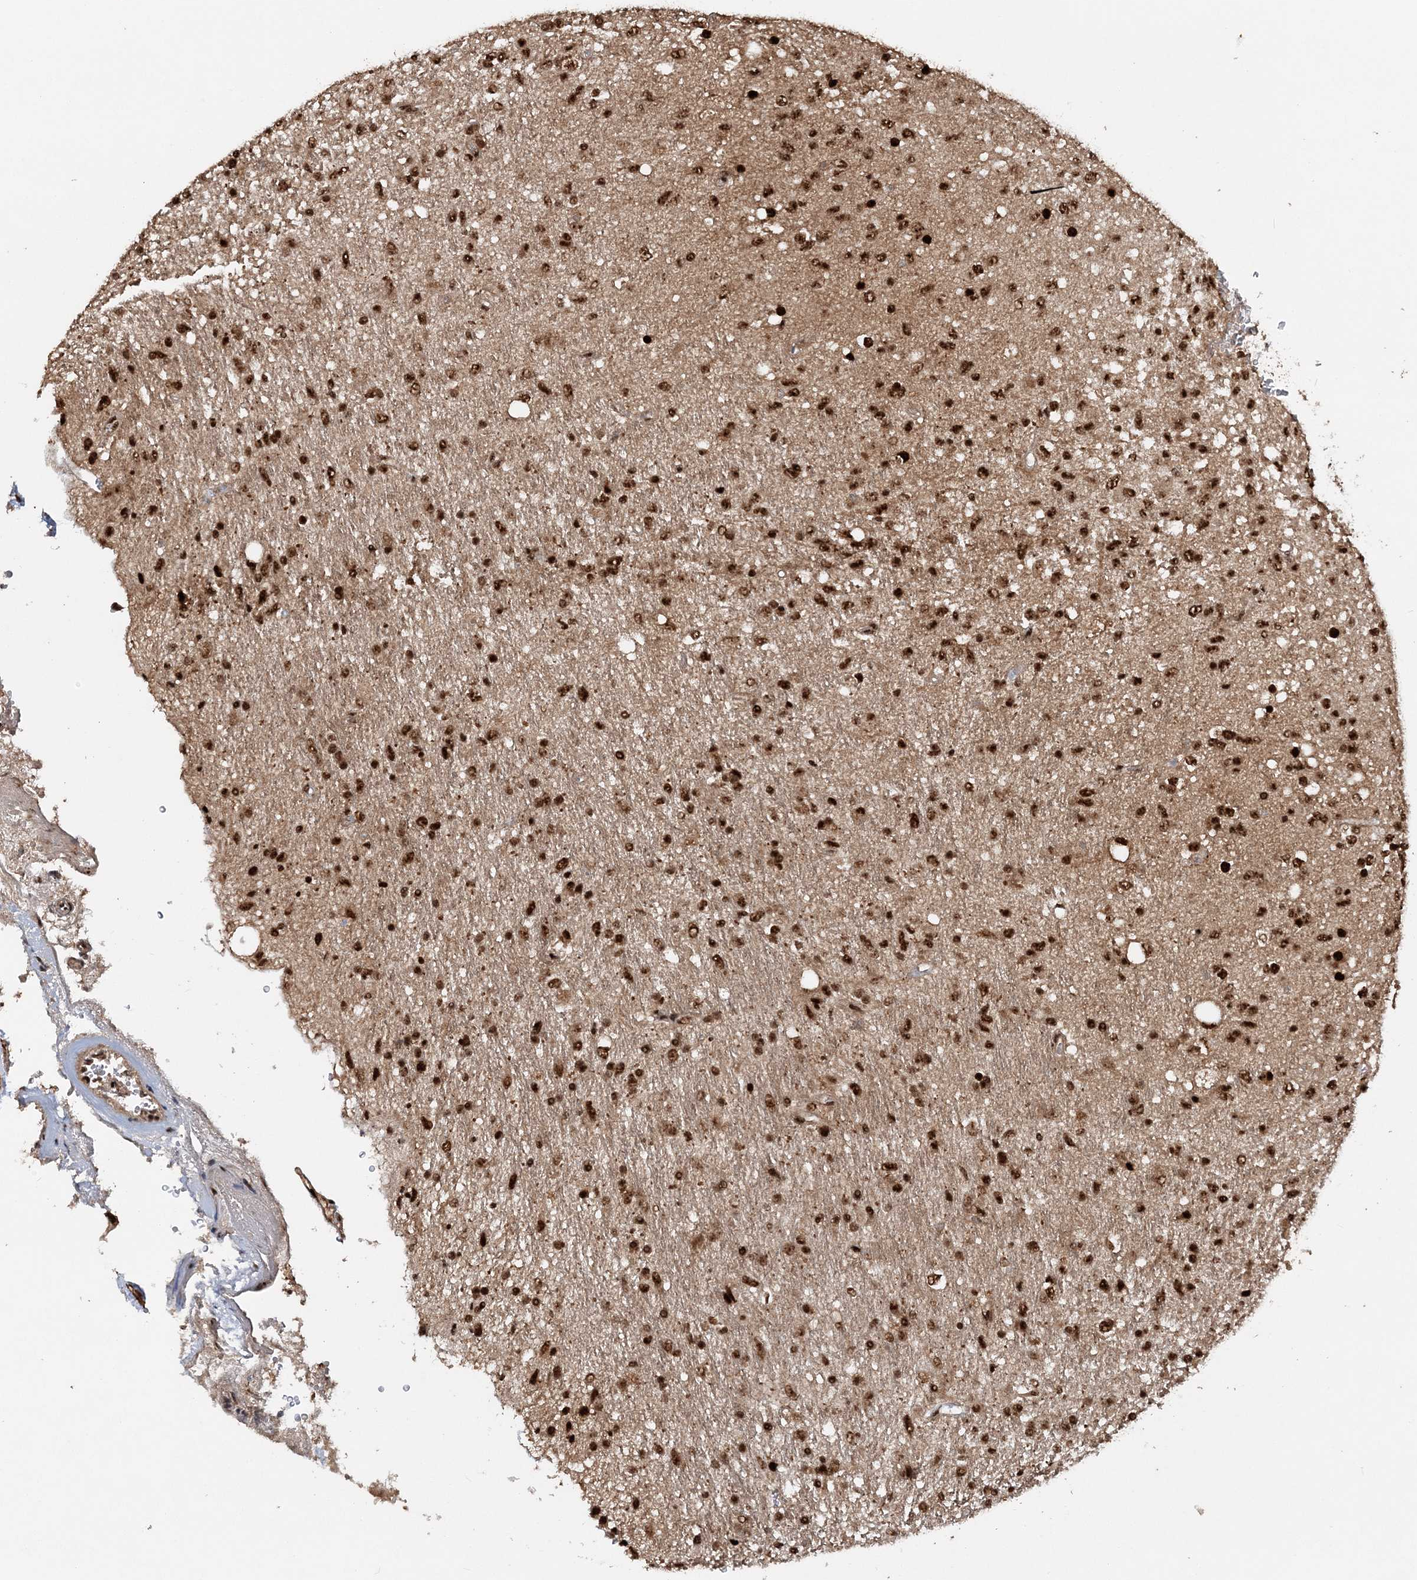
{"staining": {"intensity": "strong", "quantity": ">75%", "location": "nuclear"}, "tissue": "glioma", "cell_type": "Tumor cells", "image_type": "cancer", "snomed": [{"axis": "morphology", "description": "Glioma, malignant, Low grade"}, {"axis": "topography", "description": "Brain"}], "caption": "Immunohistochemistry micrograph of neoplastic tissue: malignant low-grade glioma stained using IHC reveals high levels of strong protein expression localized specifically in the nuclear of tumor cells, appearing as a nuclear brown color.", "gene": "EXOSC8", "patient": {"sex": "male", "age": 77}}